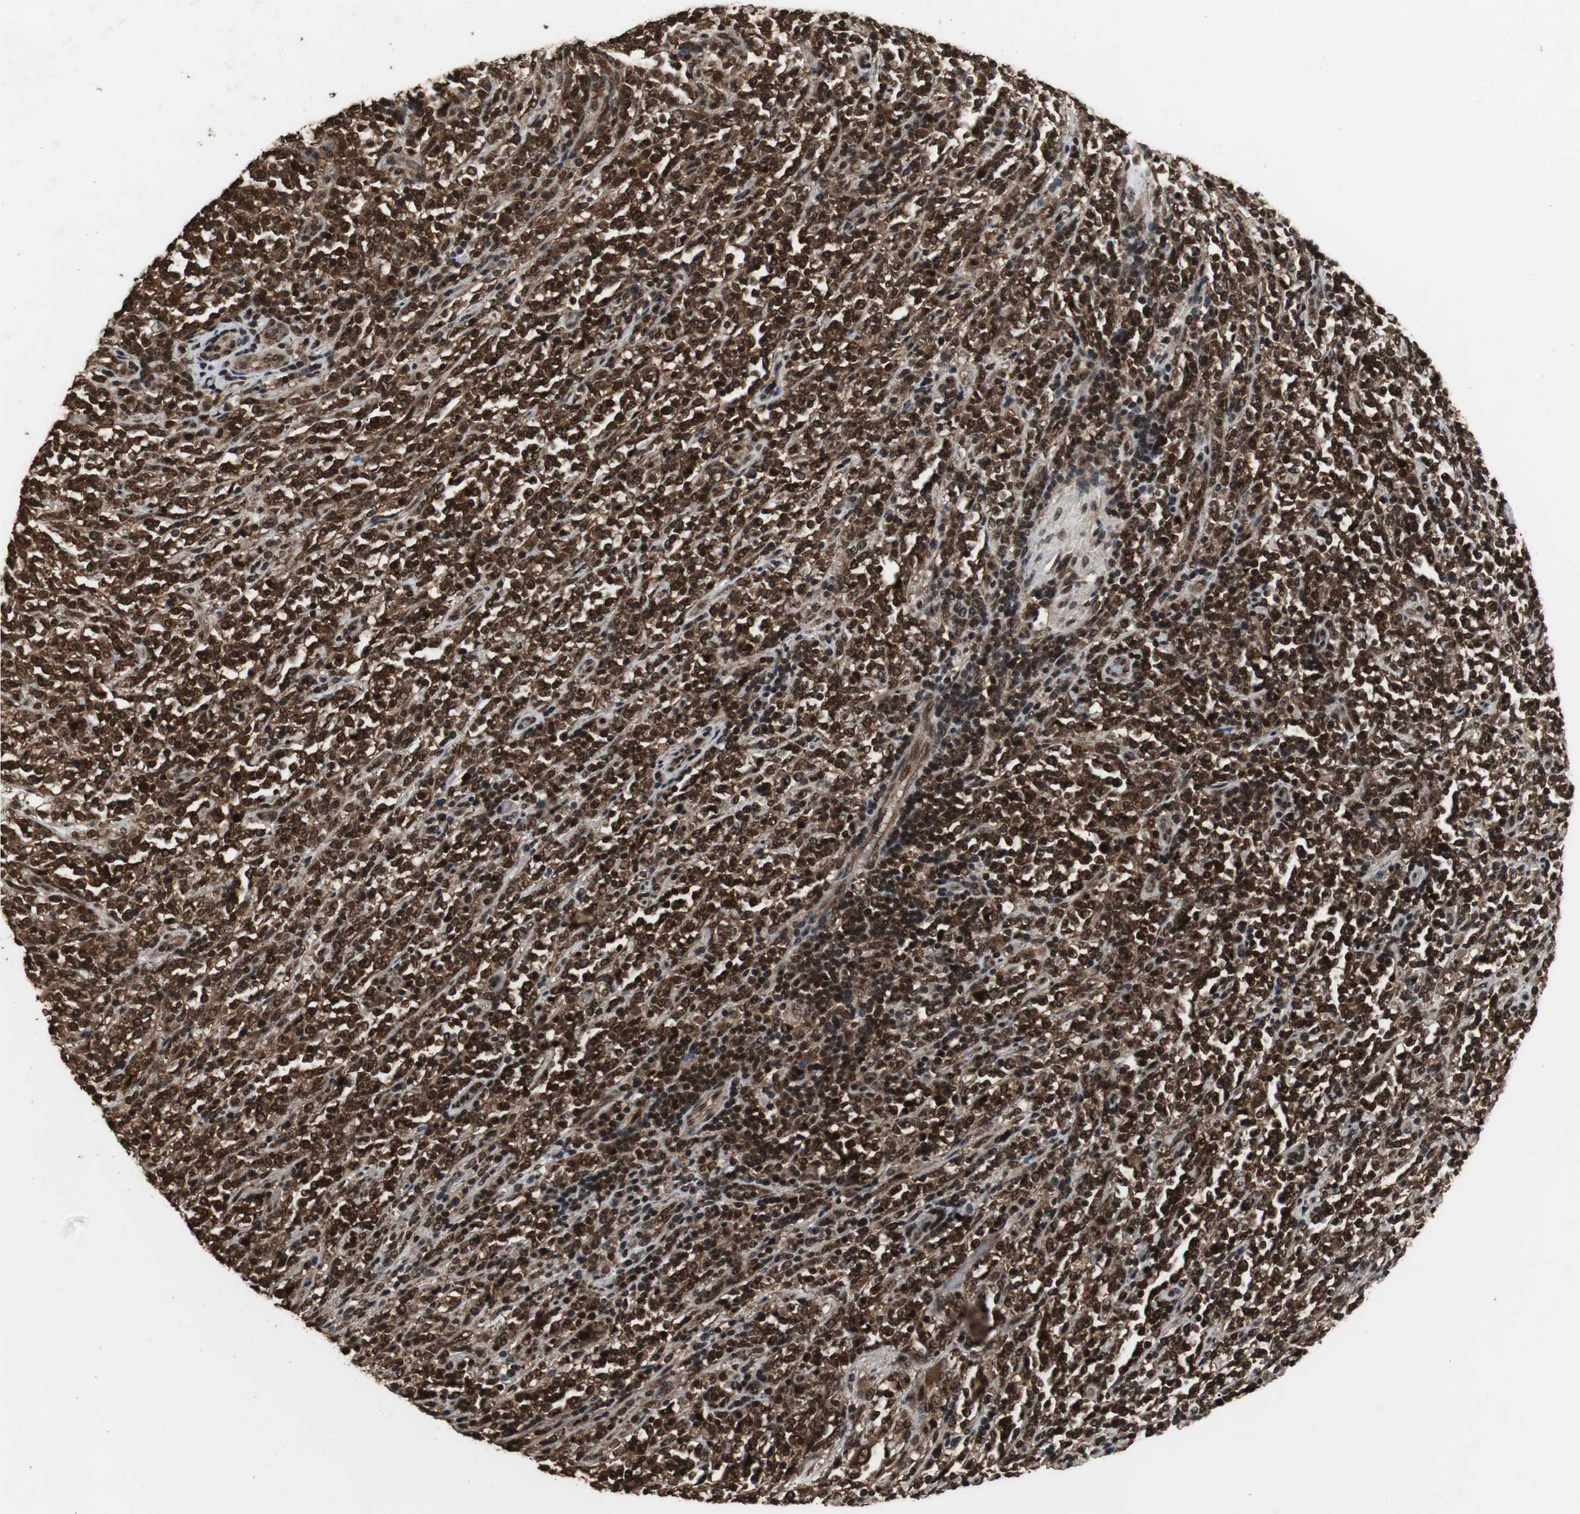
{"staining": {"intensity": "strong", "quantity": ">75%", "location": "cytoplasmic/membranous,nuclear"}, "tissue": "lymphoma", "cell_type": "Tumor cells", "image_type": "cancer", "snomed": [{"axis": "morphology", "description": "Malignant lymphoma, non-Hodgkin's type, High grade"}, {"axis": "topography", "description": "Soft tissue"}], "caption": "Lymphoma was stained to show a protein in brown. There is high levels of strong cytoplasmic/membranous and nuclear staining in about >75% of tumor cells.", "gene": "ZNF18", "patient": {"sex": "male", "age": 18}}